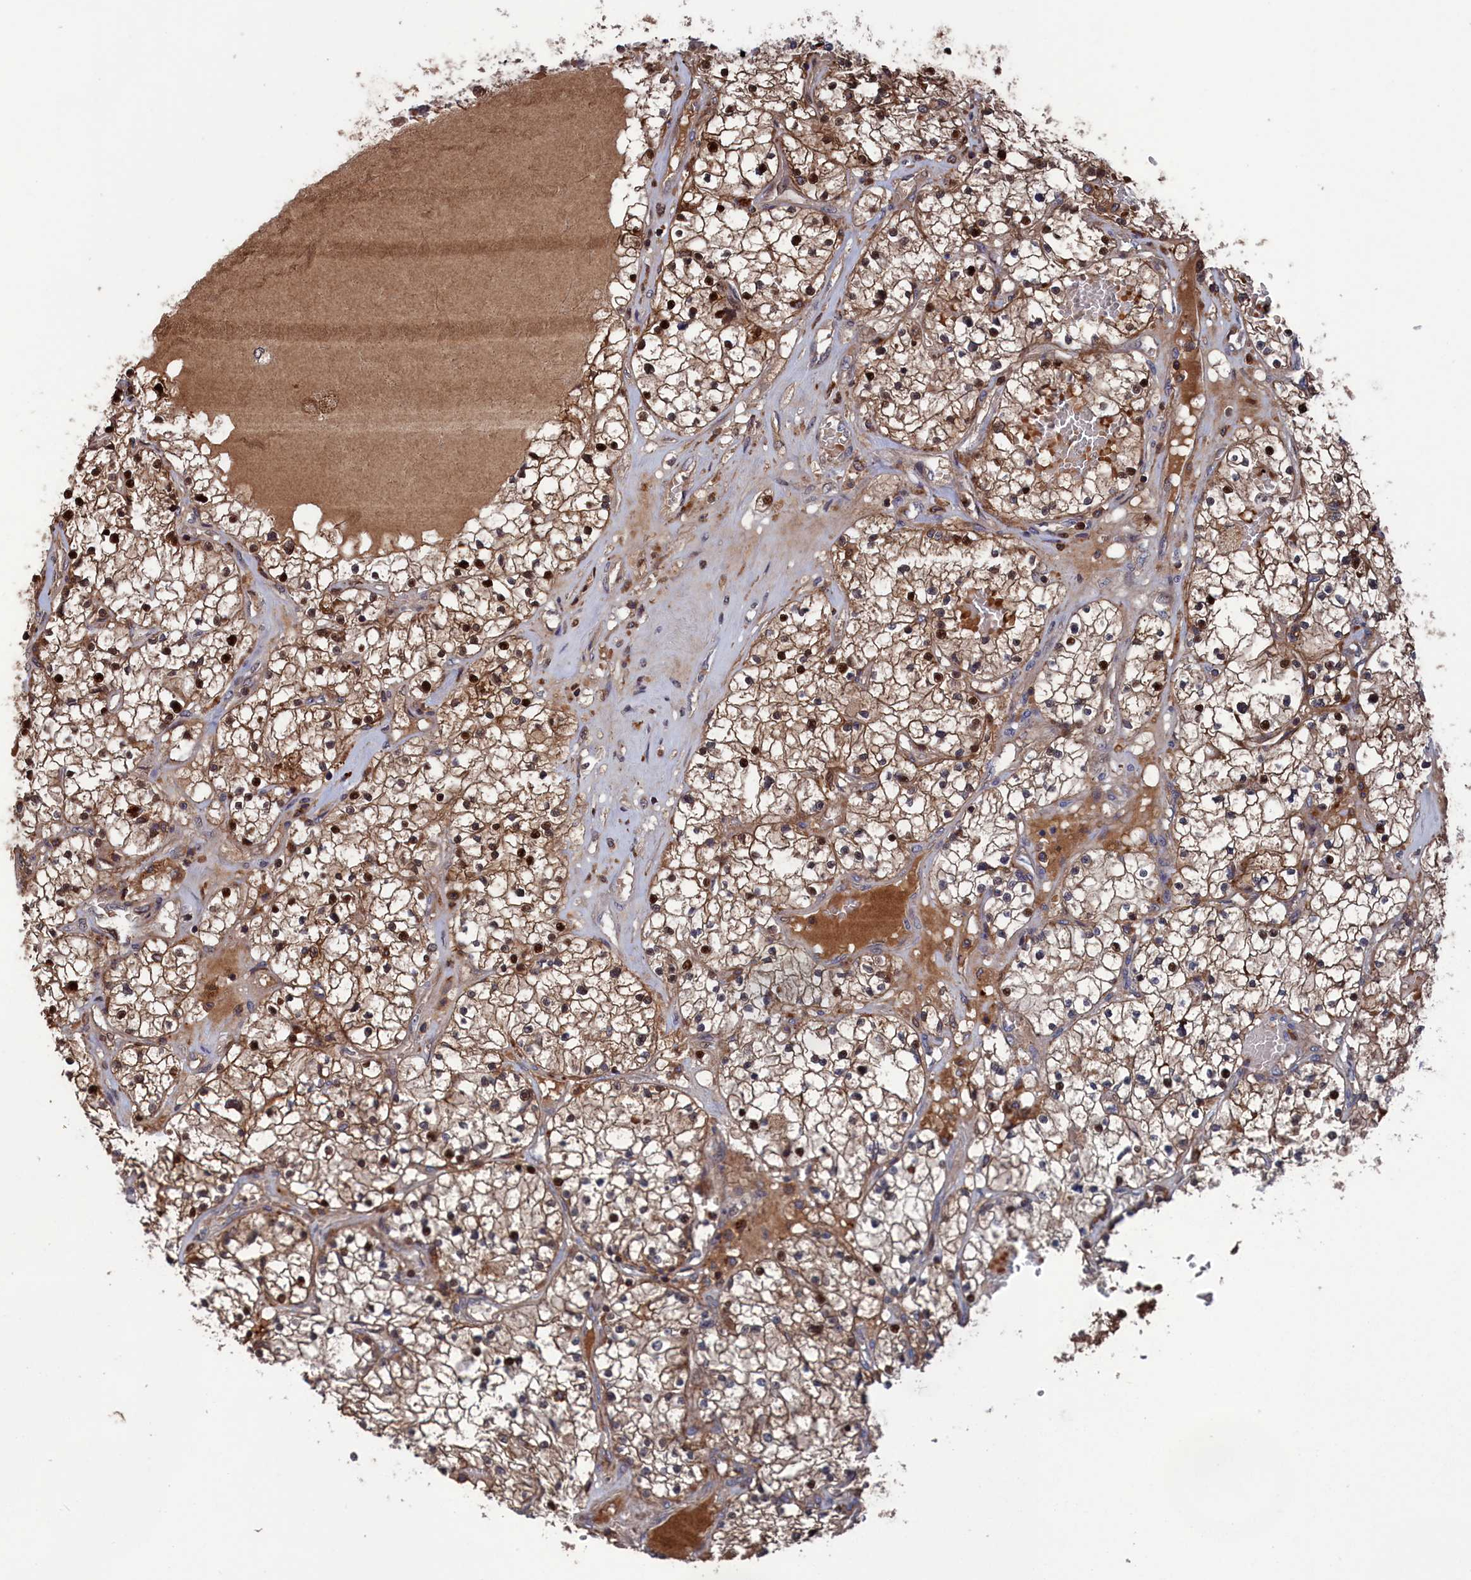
{"staining": {"intensity": "moderate", "quantity": ">75%", "location": "cytoplasmic/membranous,nuclear"}, "tissue": "renal cancer", "cell_type": "Tumor cells", "image_type": "cancer", "snomed": [{"axis": "morphology", "description": "Normal tissue, NOS"}, {"axis": "morphology", "description": "Adenocarcinoma, NOS"}, {"axis": "topography", "description": "Kidney"}], "caption": "Moderate cytoplasmic/membranous and nuclear expression is present in about >75% of tumor cells in renal cancer. (DAB (3,3'-diaminobenzidine) IHC with brightfield microscopy, high magnification).", "gene": "PLA2G15", "patient": {"sex": "male", "age": 68}}